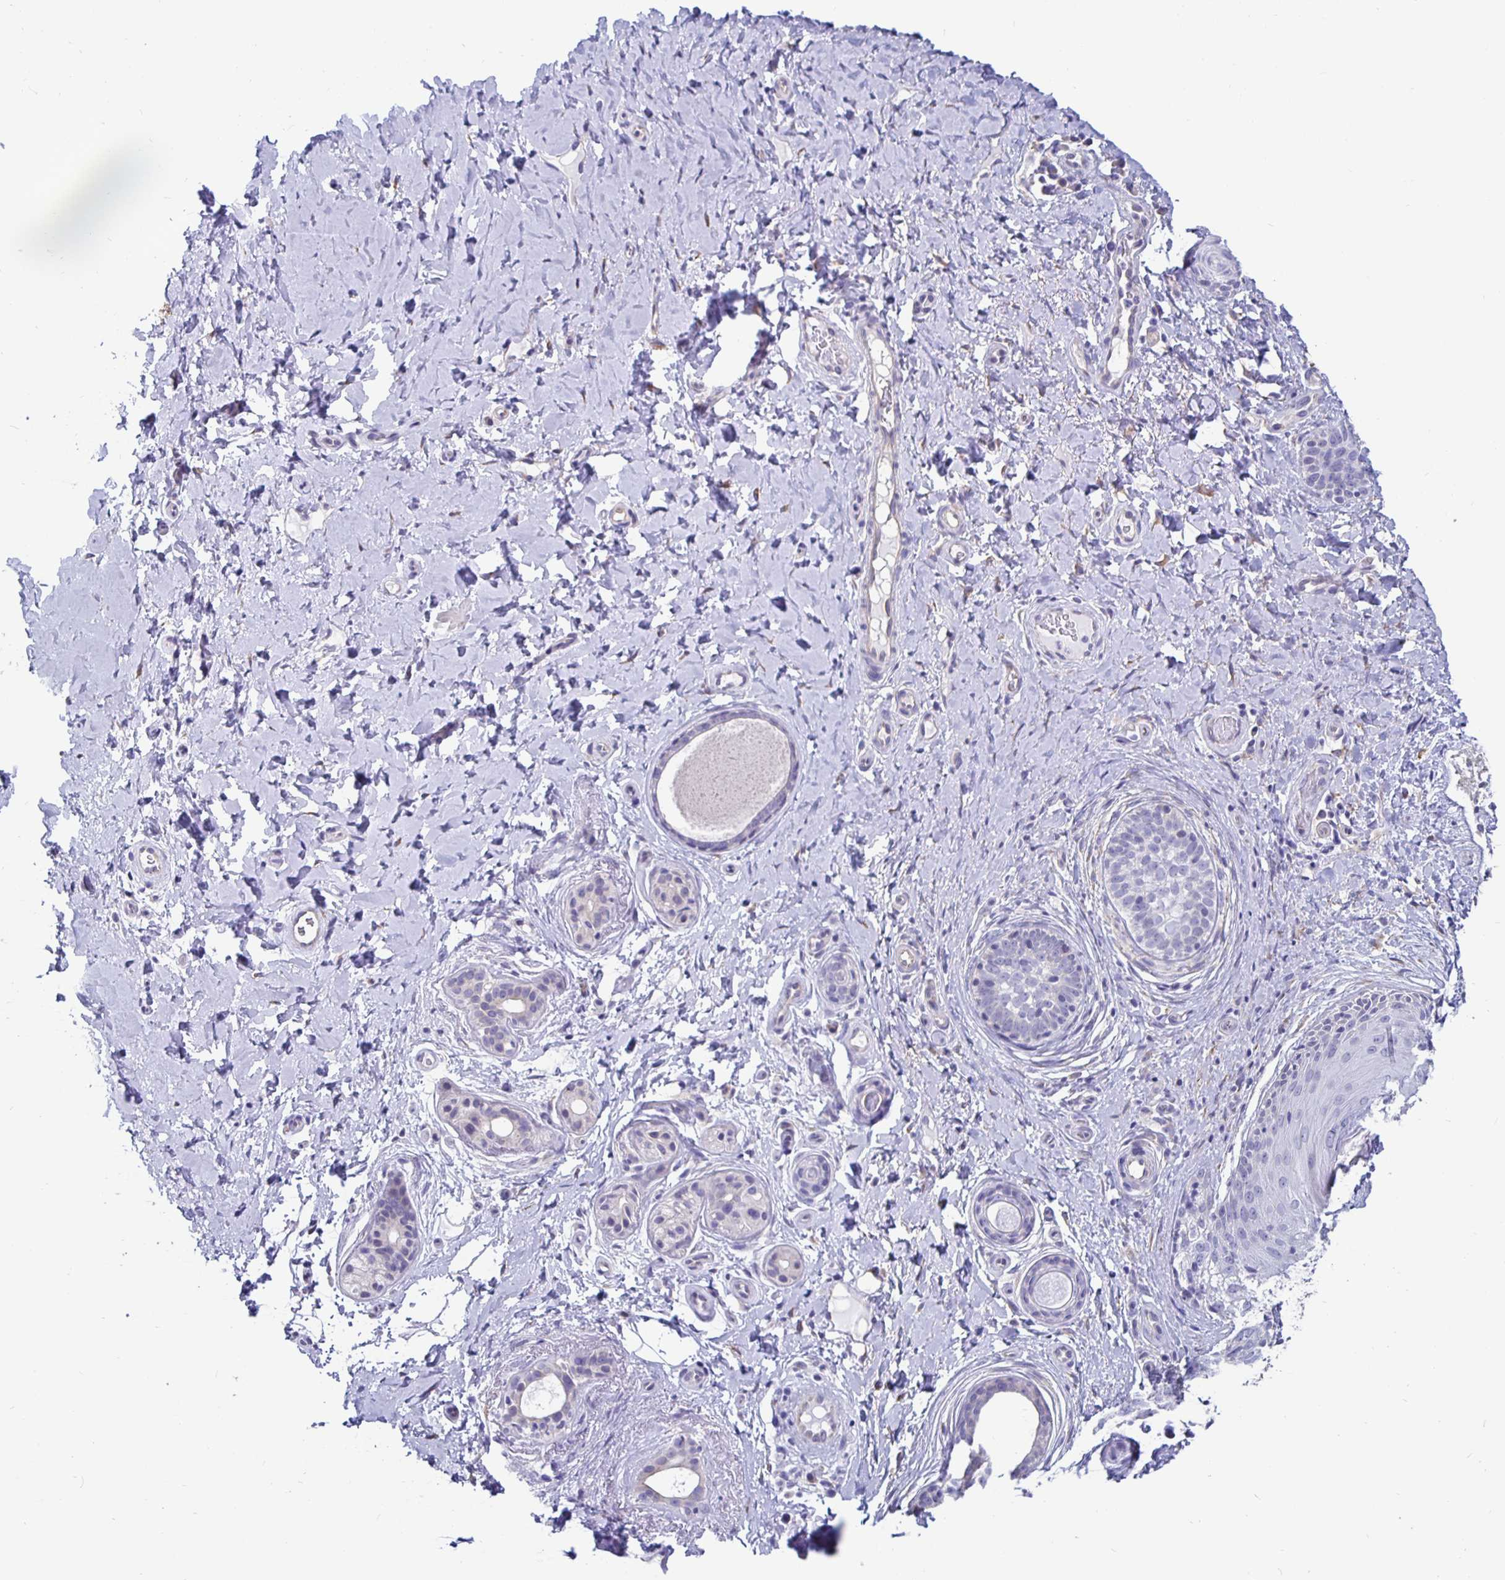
{"staining": {"intensity": "negative", "quantity": "none", "location": "none"}, "tissue": "skin cancer", "cell_type": "Tumor cells", "image_type": "cancer", "snomed": [{"axis": "morphology", "description": "Basal cell carcinoma"}, {"axis": "topography", "description": "Skin"}], "caption": "IHC of basal cell carcinoma (skin) exhibits no positivity in tumor cells.", "gene": "DNAI2", "patient": {"sex": "male", "age": 89}}